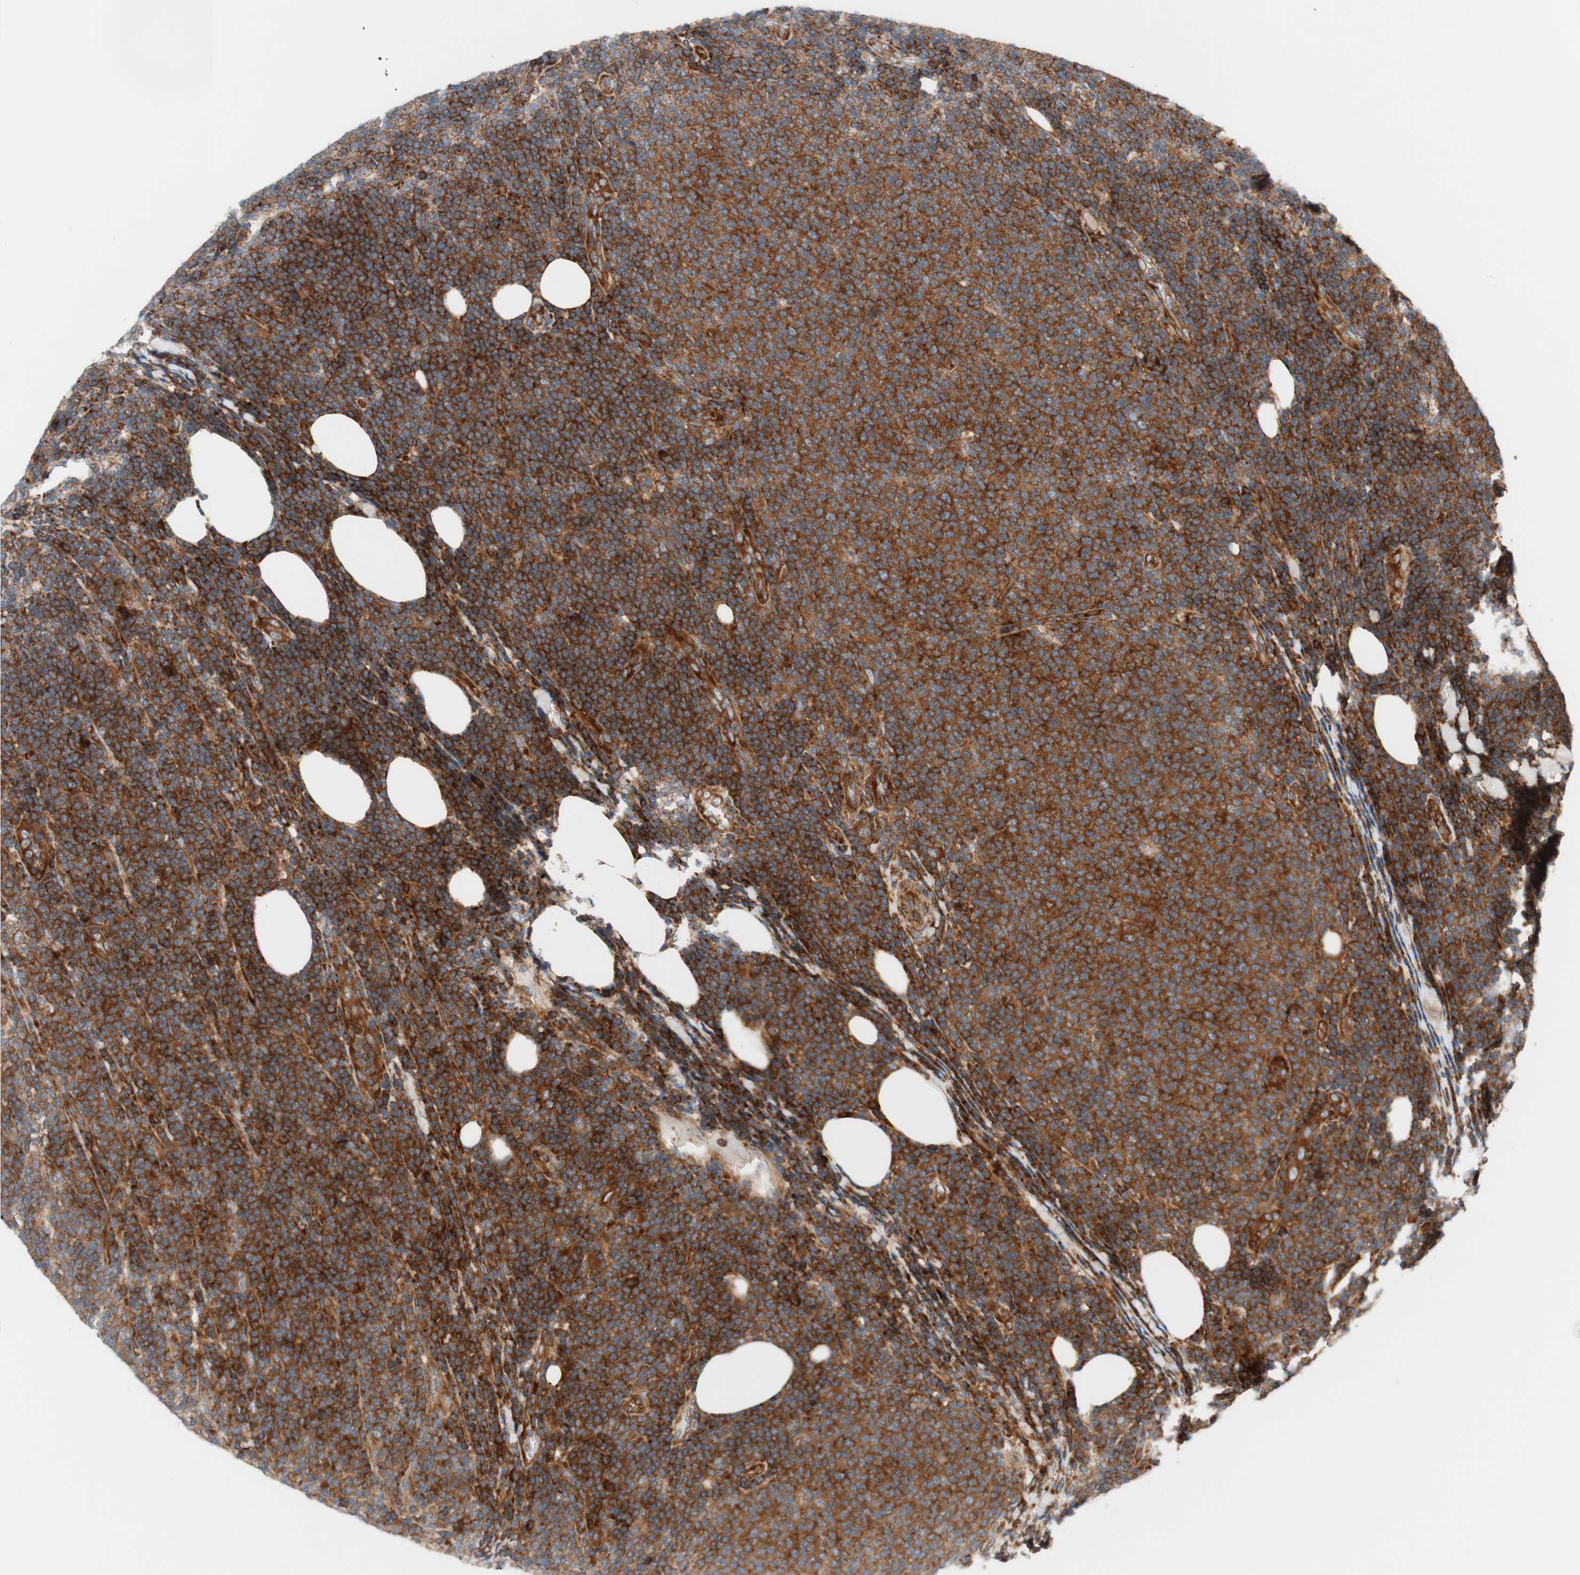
{"staining": {"intensity": "moderate", "quantity": ">75%", "location": "cytoplasmic/membranous"}, "tissue": "lymphoma", "cell_type": "Tumor cells", "image_type": "cancer", "snomed": [{"axis": "morphology", "description": "Malignant lymphoma, non-Hodgkin's type, Low grade"}, {"axis": "topography", "description": "Lymph node"}], "caption": "About >75% of tumor cells in human lymphoma reveal moderate cytoplasmic/membranous protein expression as visualized by brown immunohistochemical staining.", "gene": "CCN4", "patient": {"sex": "male", "age": 66}}